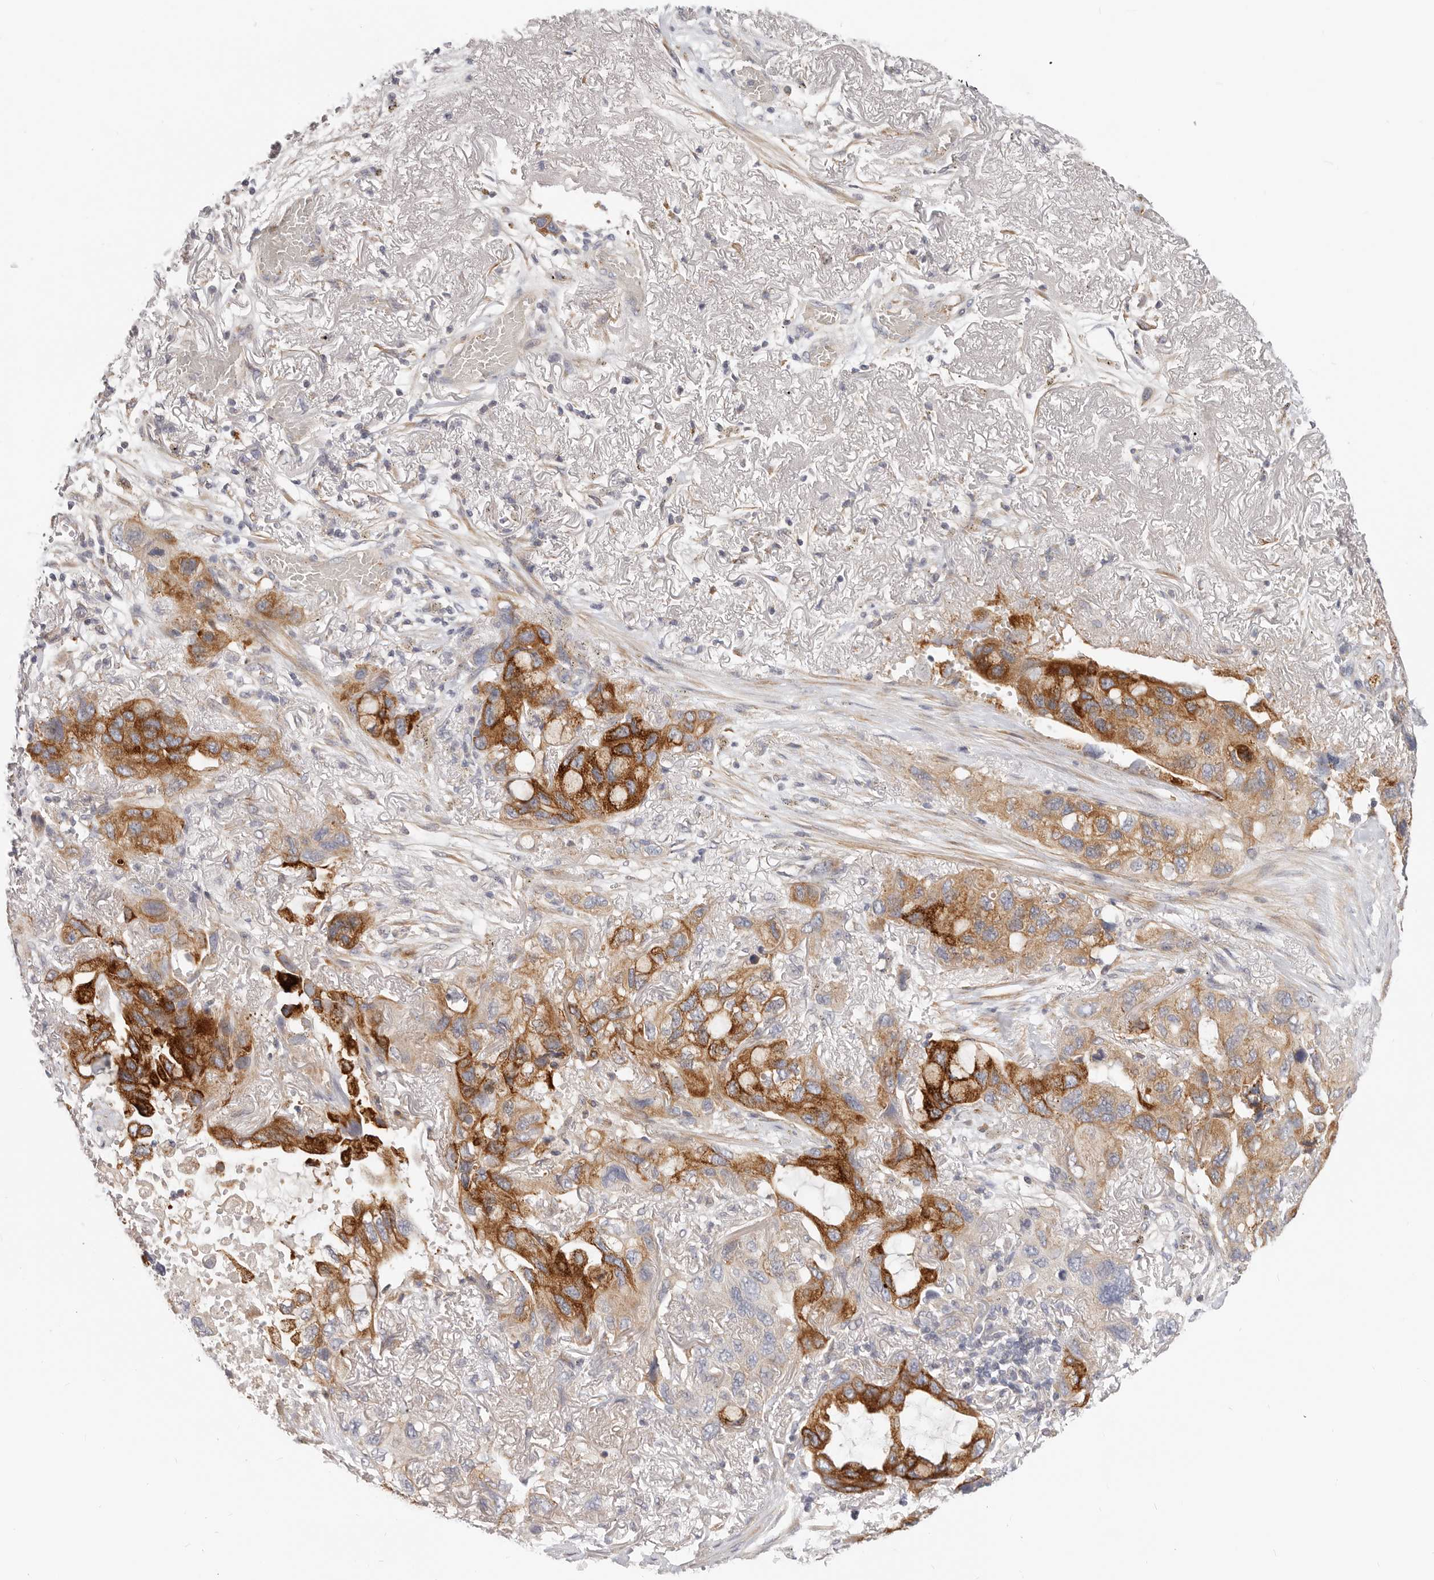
{"staining": {"intensity": "strong", "quantity": "25%-75%", "location": "cytoplasmic/membranous"}, "tissue": "lung cancer", "cell_type": "Tumor cells", "image_type": "cancer", "snomed": [{"axis": "morphology", "description": "Squamous cell carcinoma, NOS"}, {"axis": "topography", "description": "Lung"}], "caption": "This is an image of IHC staining of lung cancer (squamous cell carcinoma), which shows strong staining in the cytoplasmic/membranous of tumor cells.", "gene": "TFB2M", "patient": {"sex": "female", "age": 73}}